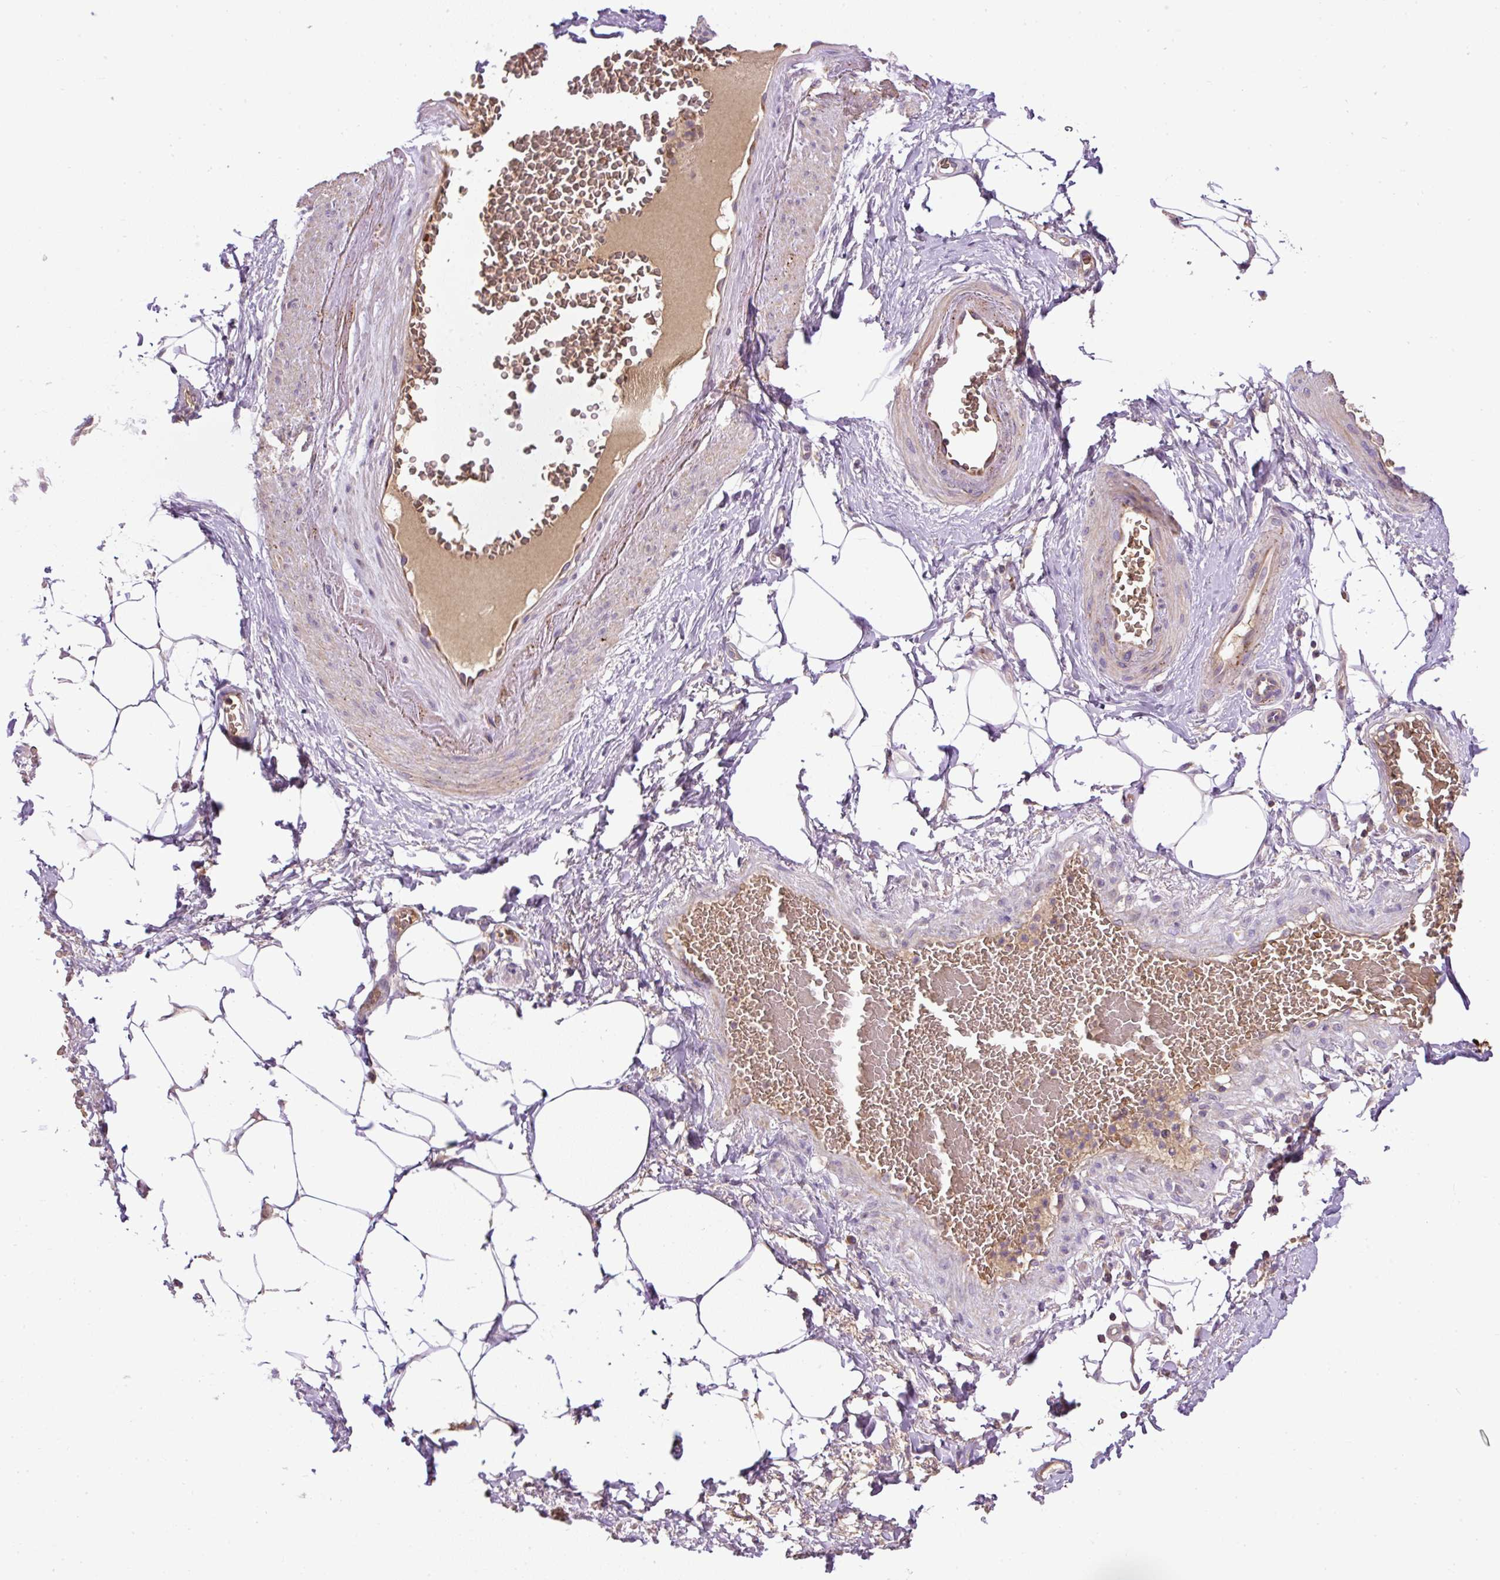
{"staining": {"intensity": "negative", "quantity": "none", "location": "none"}, "tissue": "adipose tissue", "cell_type": "Adipocytes", "image_type": "normal", "snomed": [{"axis": "morphology", "description": "Normal tissue, NOS"}, {"axis": "topography", "description": "Vagina"}, {"axis": "topography", "description": "Peripheral nerve tissue"}], "caption": "Immunohistochemical staining of normal adipose tissue displays no significant staining in adipocytes.", "gene": "CXCL13", "patient": {"sex": "female", "age": 71}}